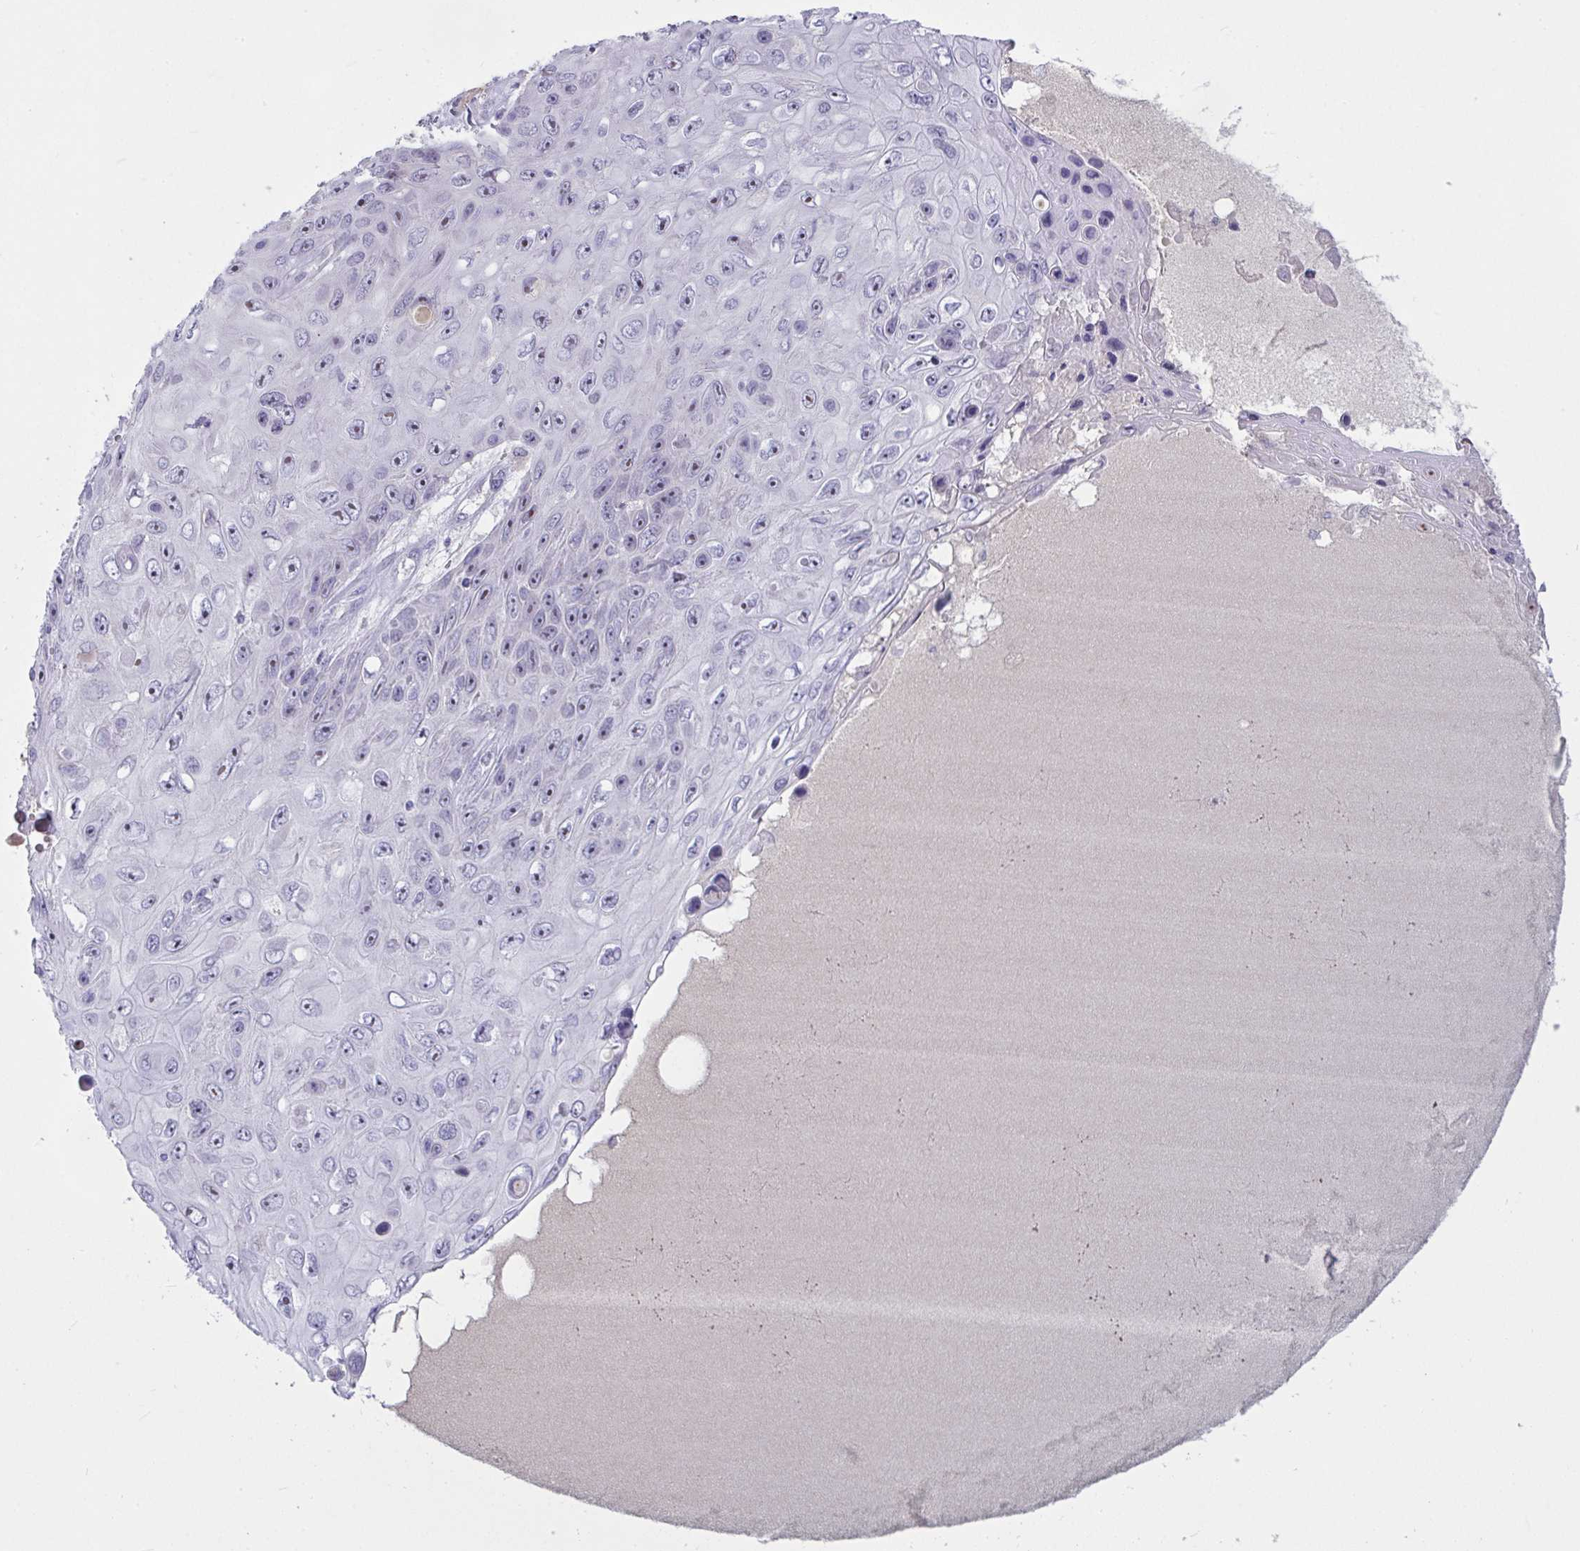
{"staining": {"intensity": "moderate", "quantity": "<25%", "location": "nuclear"}, "tissue": "skin cancer", "cell_type": "Tumor cells", "image_type": "cancer", "snomed": [{"axis": "morphology", "description": "Squamous cell carcinoma, NOS"}, {"axis": "topography", "description": "Skin"}], "caption": "A photomicrograph of human skin squamous cell carcinoma stained for a protein reveals moderate nuclear brown staining in tumor cells. The staining is performed using DAB brown chromogen to label protein expression. The nuclei are counter-stained blue using hematoxylin.", "gene": "MYC", "patient": {"sex": "male", "age": 82}}